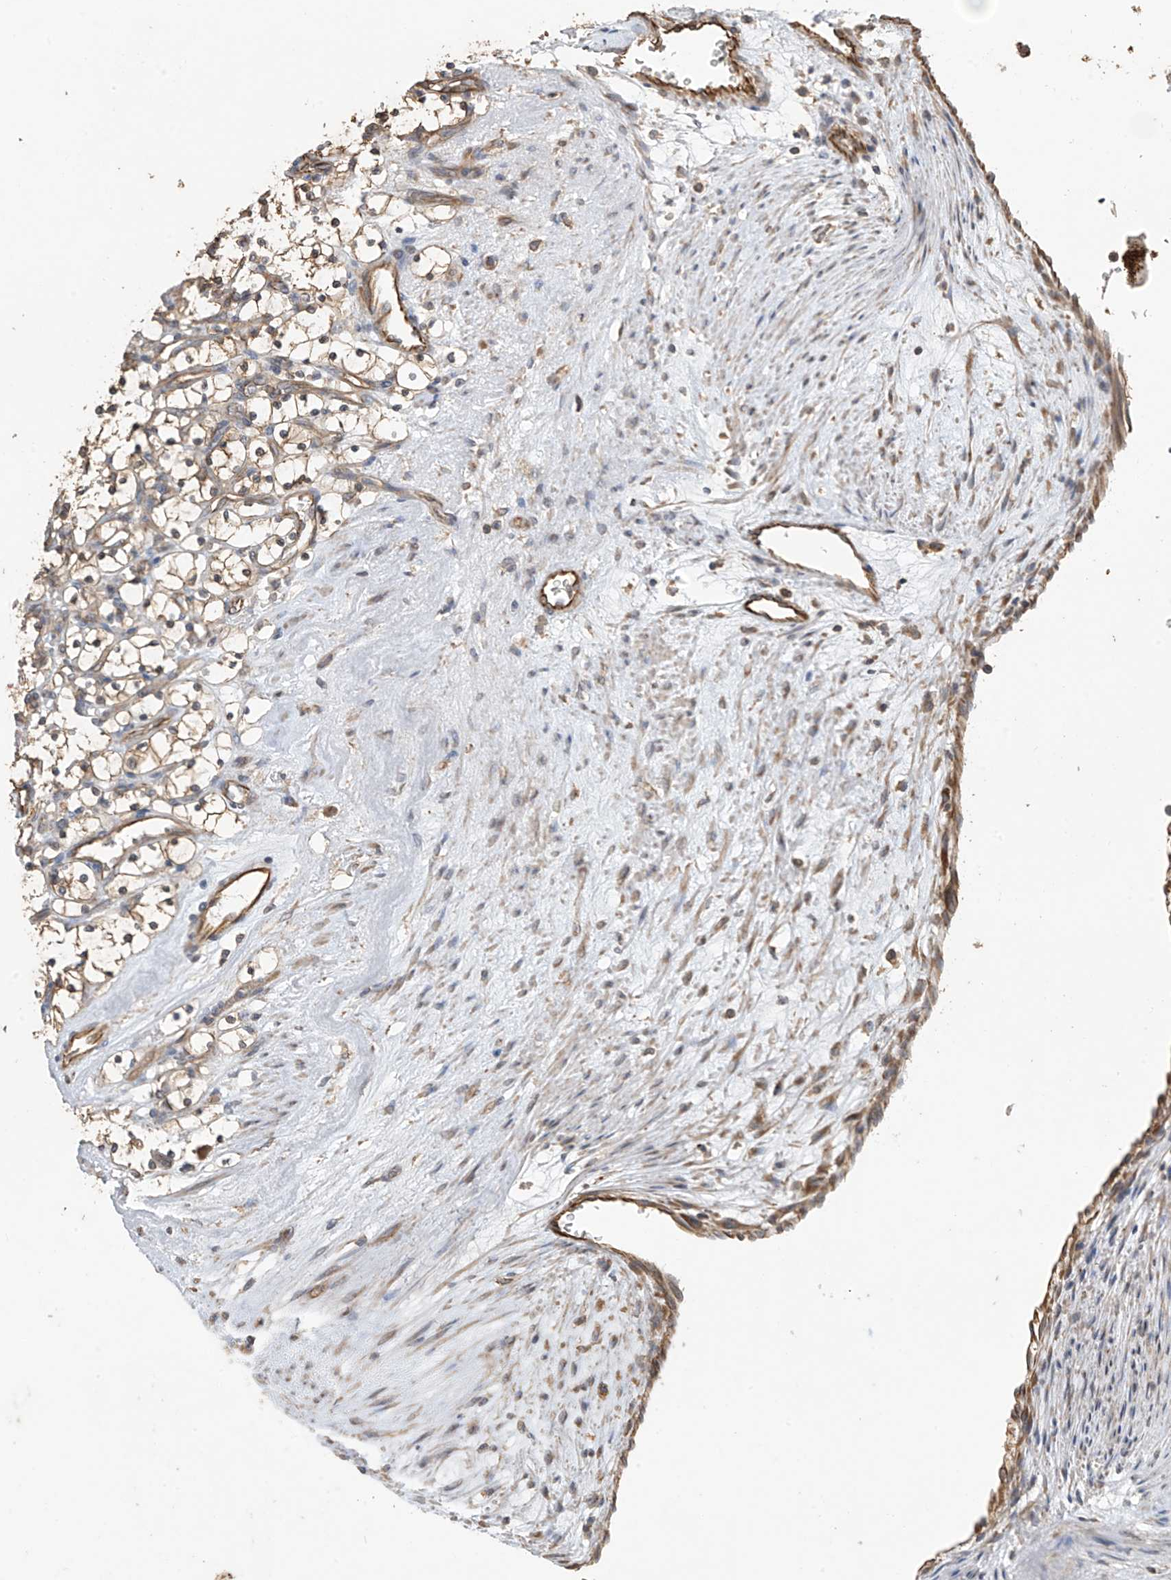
{"staining": {"intensity": "moderate", "quantity": "<25%", "location": "cytoplasmic/membranous"}, "tissue": "renal cancer", "cell_type": "Tumor cells", "image_type": "cancer", "snomed": [{"axis": "morphology", "description": "Adenocarcinoma, NOS"}, {"axis": "topography", "description": "Kidney"}], "caption": "Renal cancer stained for a protein (brown) demonstrates moderate cytoplasmic/membranous positive staining in about <25% of tumor cells.", "gene": "AGBL5", "patient": {"sex": "female", "age": 69}}